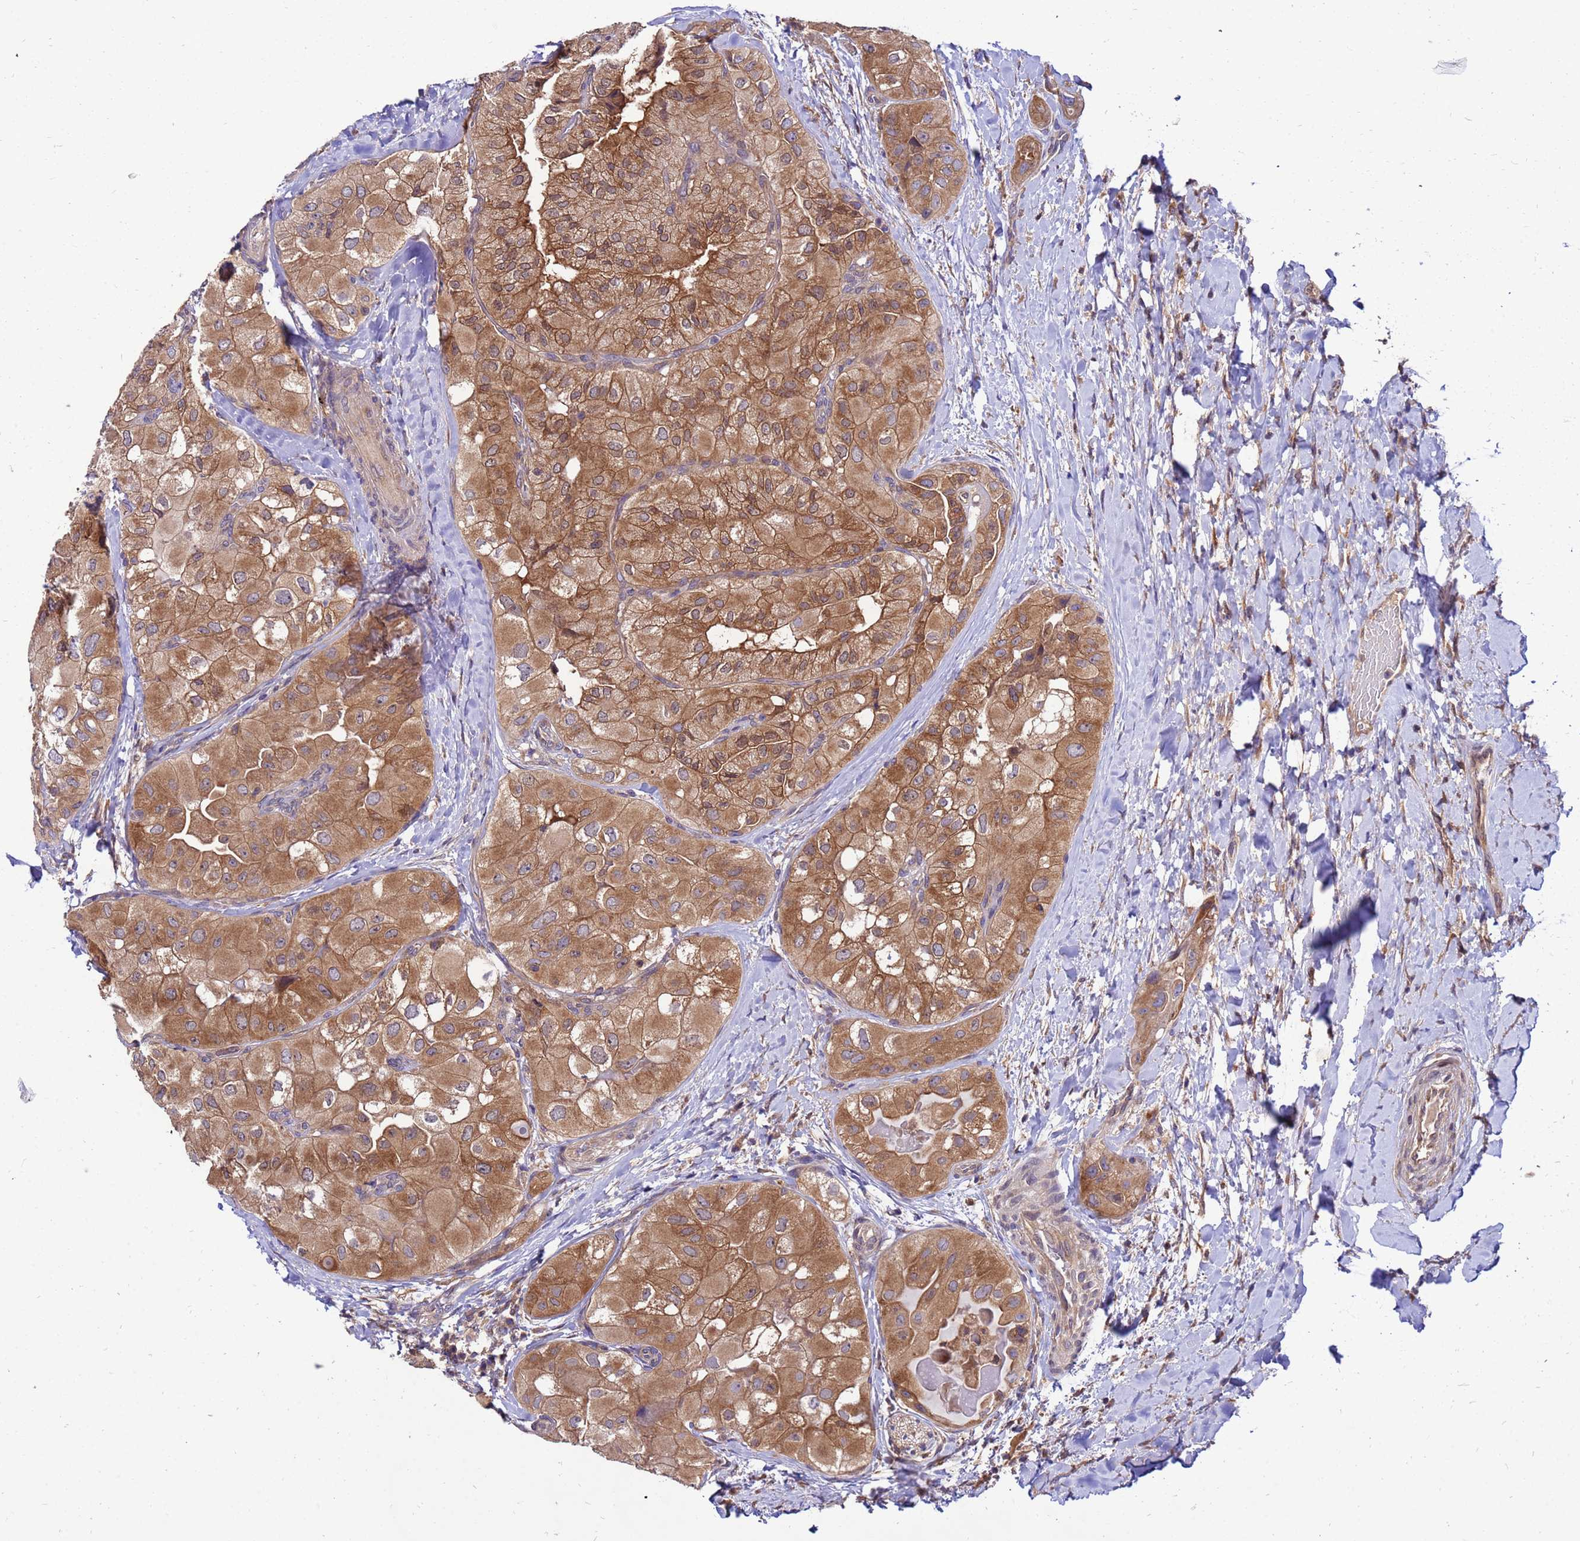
{"staining": {"intensity": "moderate", "quantity": ">75%", "location": "cytoplasmic/membranous"}, "tissue": "thyroid cancer", "cell_type": "Tumor cells", "image_type": "cancer", "snomed": [{"axis": "morphology", "description": "Normal tissue, NOS"}, {"axis": "morphology", "description": "Papillary adenocarcinoma, NOS"}, {"axis": "topography", "description": "Thyroid gland"}], "caption": "The histopathology image exhibits staining of thyroid cancer (papillary adenocarcinoma), revealing moderate cytoplasmic/membranous protein expression (brown color) within tumor cells. (Brightfield microscopy of DAB IHC at high magnification).", "gene": "GET3", "patient": {"sex": "female", "age": 59}}